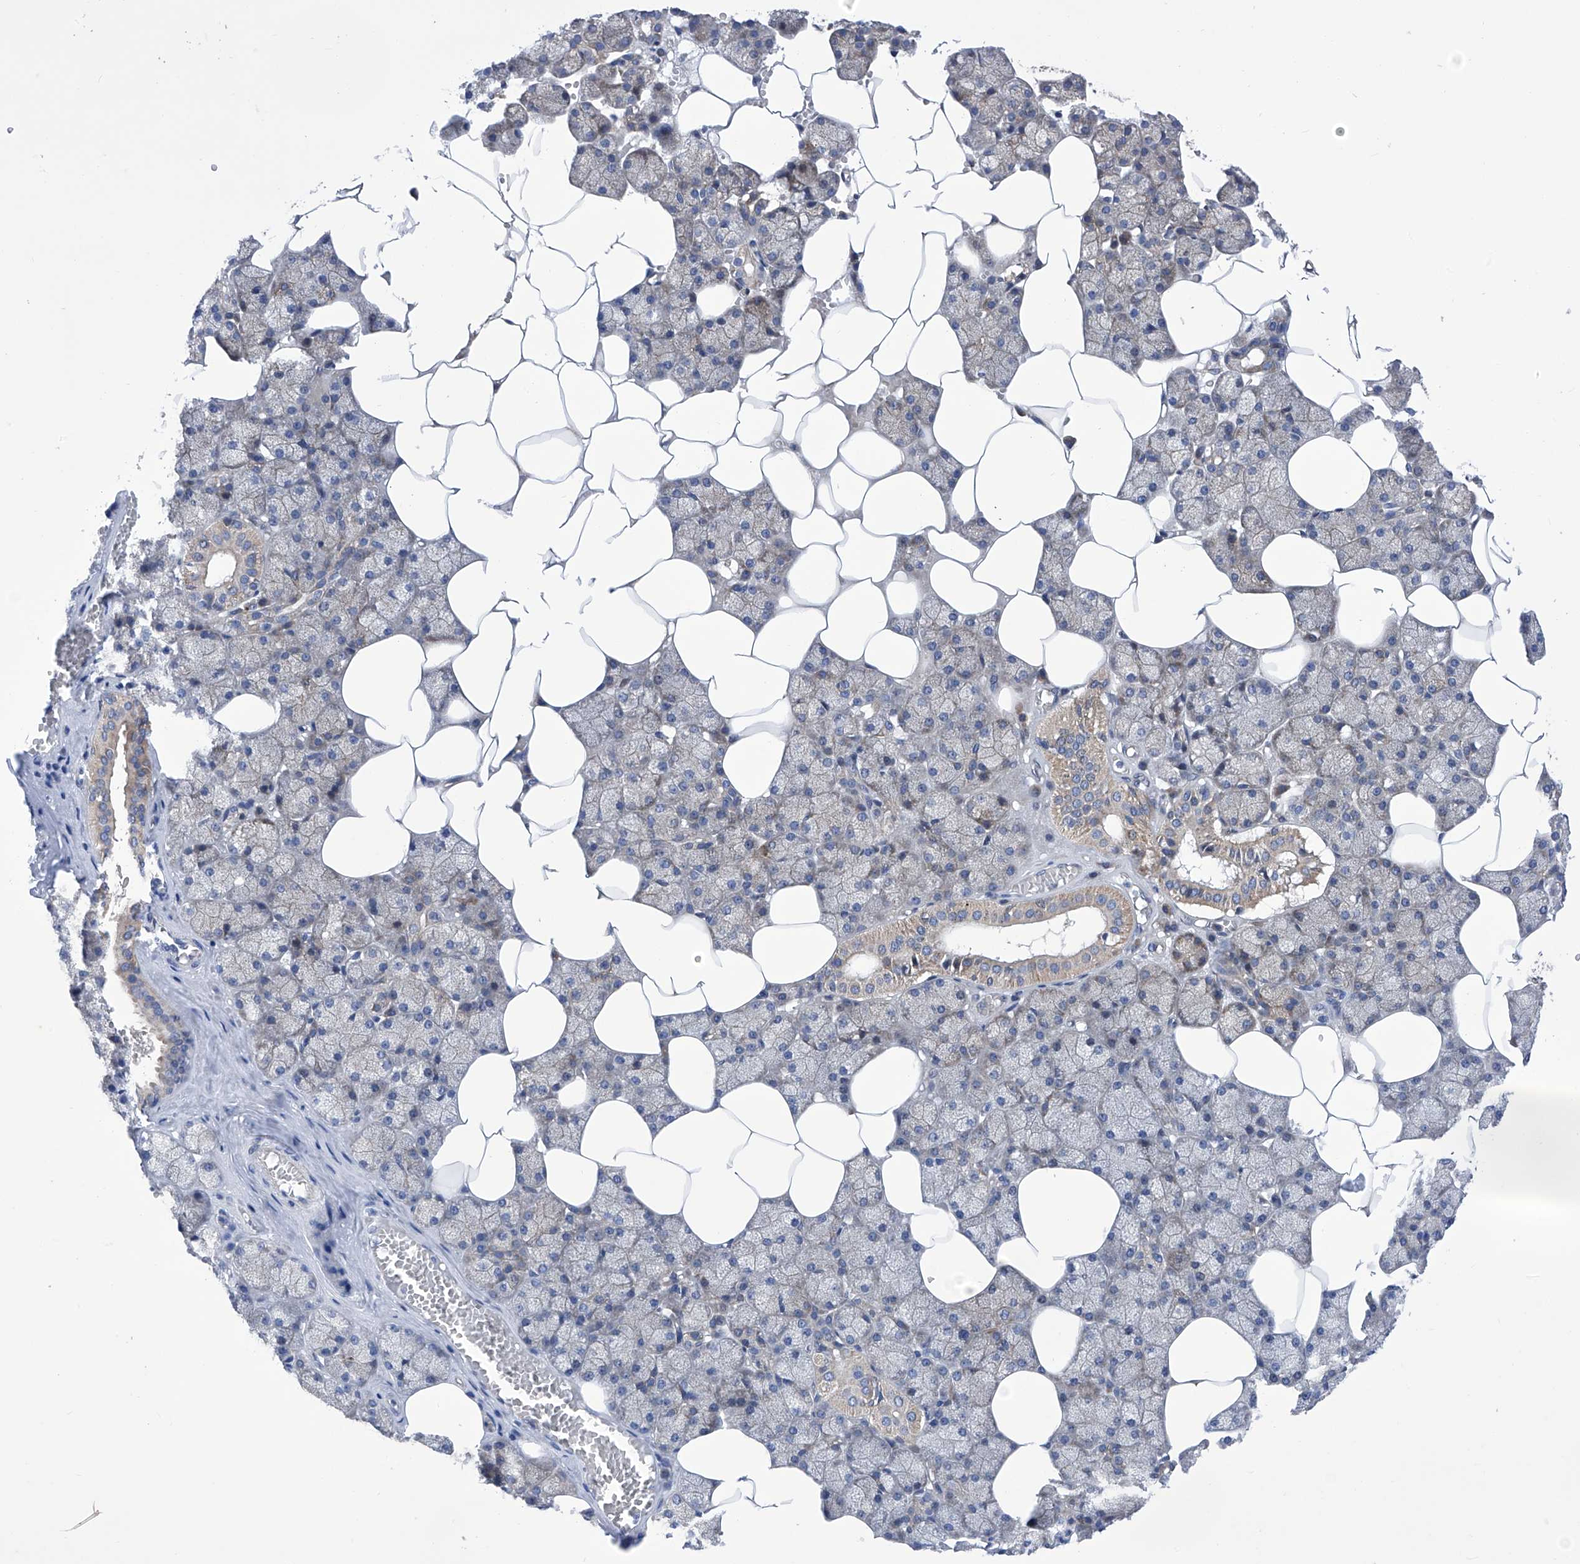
{"staining": {"intensity": "moderate", "quantity": "<25%", "location": "cytoplasmic/membranous"}, "tissue": "salivary gland", "cell_type": "Glandular cells", "image_type": "normal", "snomed": [{"axis": "morphology", "description": "Normal tissue, NOS"}, {"axis": "topography", "description": "Salivary gland"}], "caption": "An image of human salivary gland stained for a protein shows moderate cytoplasmic/membranous brown staining in glandular cells. Ihc stains the protein of interest in brown and the nuclei are stained blue.", "gene": "KTI12", "patient": {"sex": "male", "age": 62}}